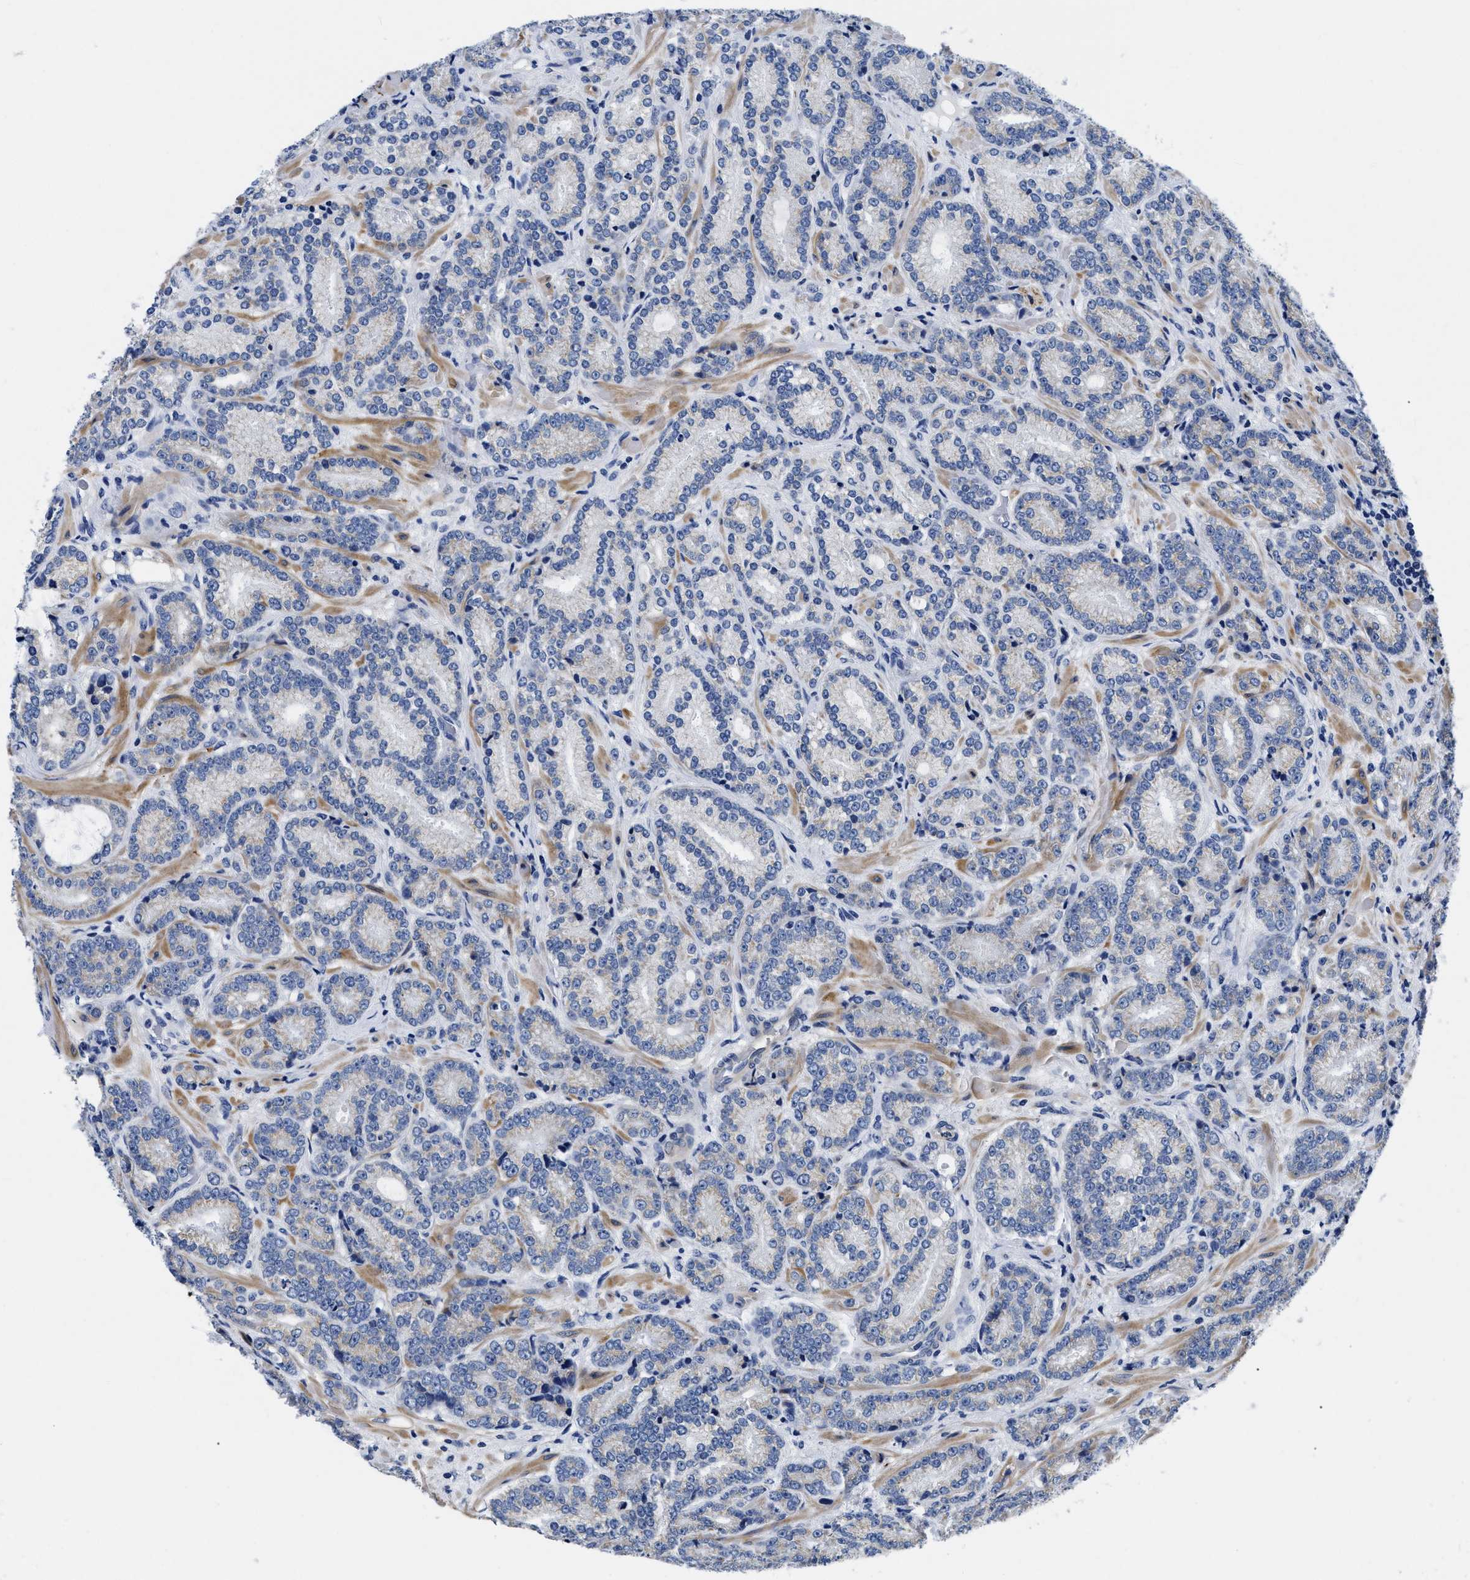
{"staining": {"intensity": "negative", "quantity": "none", "location": "none"}, "tissue": "prostate cancer", "cell_type": "Tumor cells", "image_type": "cancer", "snomed": [{"axis": "morphology", "description": "Adenocarcinoma, High grade"}, {"axis": "topography", "description": "Prostate"}], "caption": "An IHC image of high-grade adenocarcinoma (prostate) is shown. There is no staining in tumor cells of high-grade adenocarcinoma (prostate).", "gene": "SLC35F1", "patient": {"sex": "male", "age": 61}}